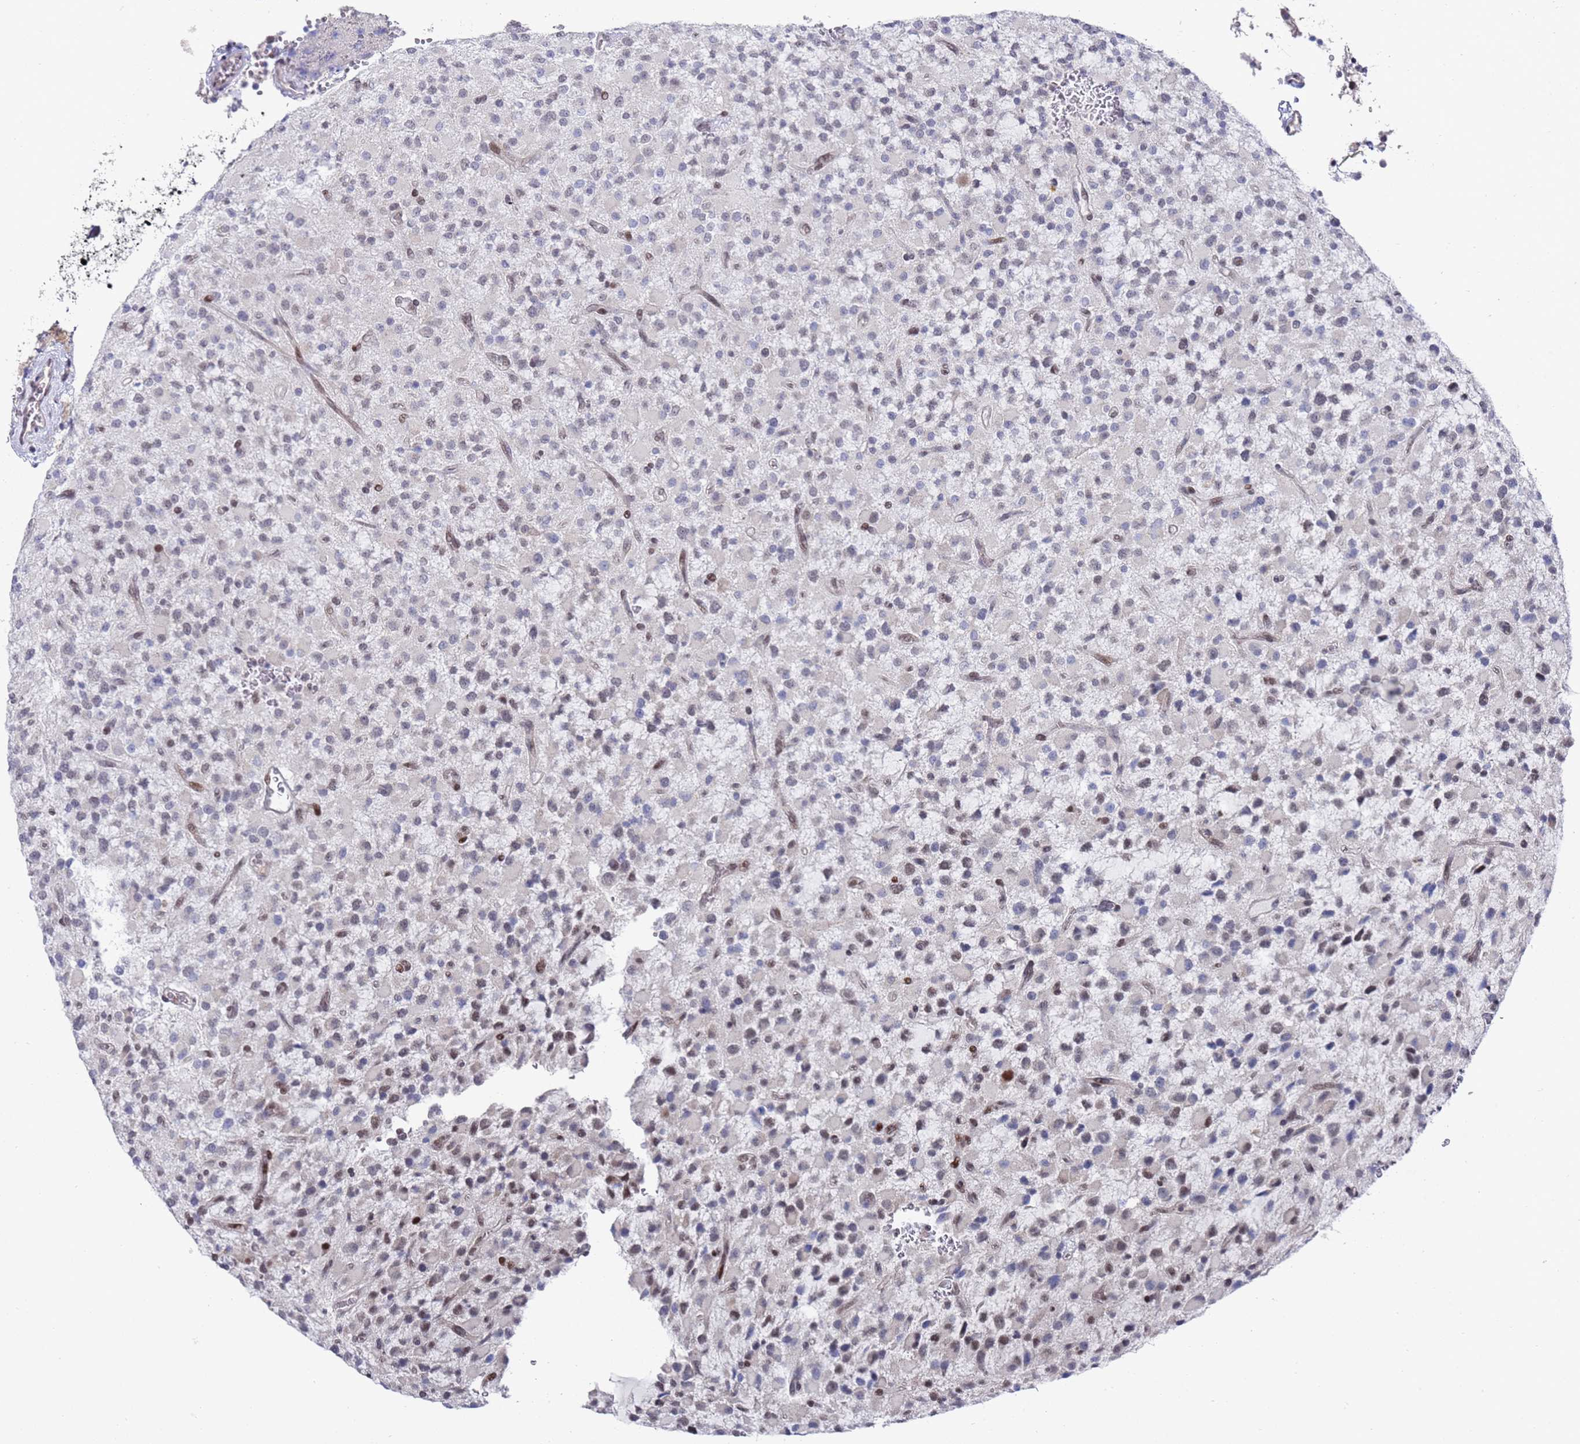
{"staining": {"intensity": "moderate", "quantity": "<25%", "location": "nuclear"}, "tissue": "glioma", "cell_type": "Tumor cells", "image_type": "cancer", "snomed": [{"axis": "morphology", "description": "Glioma, malignant, High grade"}, {"axis": "topography", "description": "Brain"}], "caption": "Moderate nuclear protein staining is present in about <25% of tumor cells in glioma. (Brightfield microscopy of DAB IHC at high magnification).", "gene": "COPS6", "patient": {"sex": "male", "age": 34}}